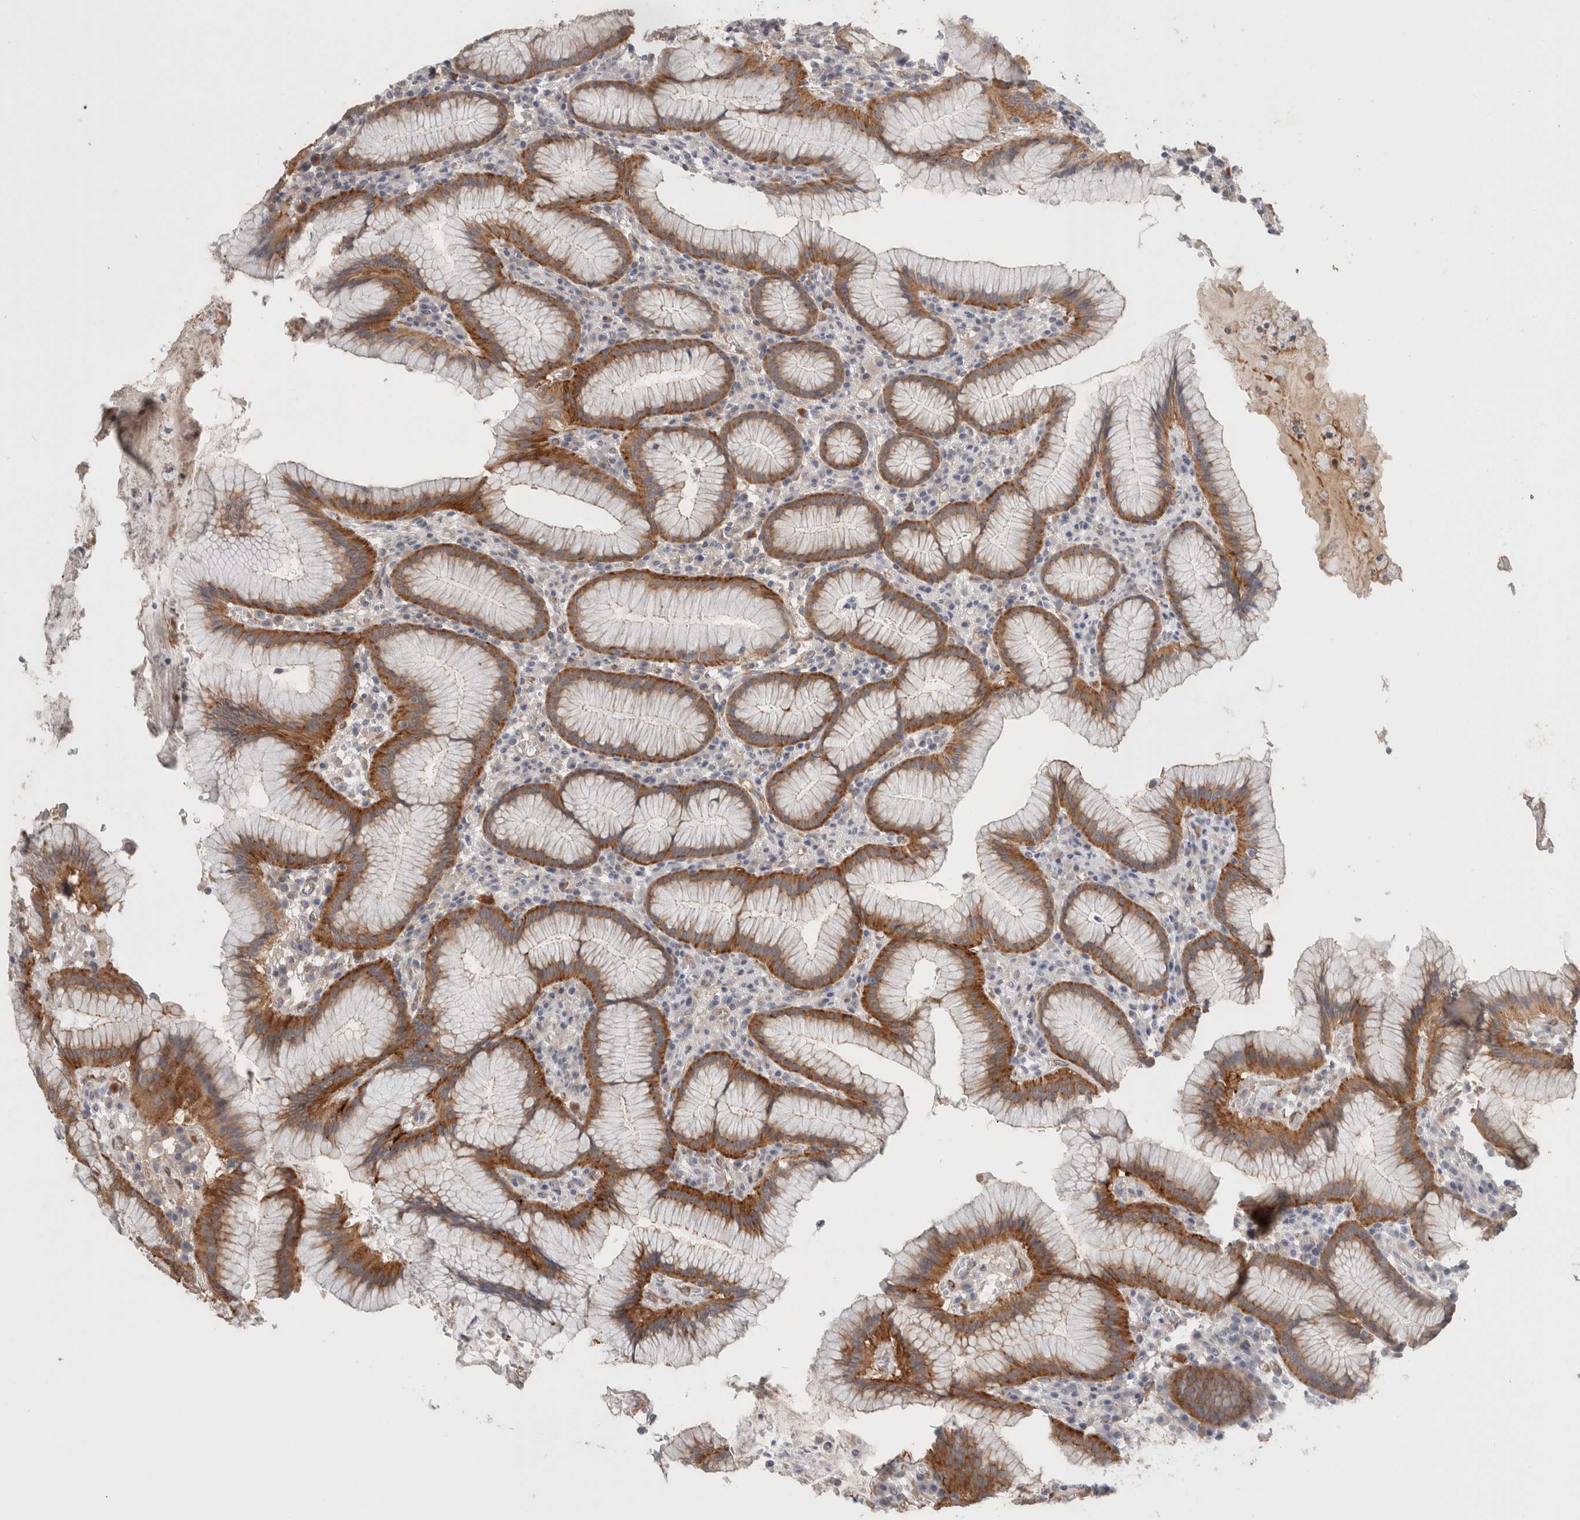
{"staining": {"intensity": "moderate", "quantity": ">75%", "location": "cytoplasmic/membranous"}, "tissue": "stomach", "cell_type": "Glandular cells", "image_type": "normal", "snomed": [{"axis": "morphology", "description": "Normal tissue, NOS"}, {"axis": "topography", "description": "Stomach"}], "caption": "Moderate cytoplasmic/membranous staining is appreciated in about >75% of glandular cells in benign stomach.", "gene": "RASAL2", "patient": {"sex": "male", "age": 55}}